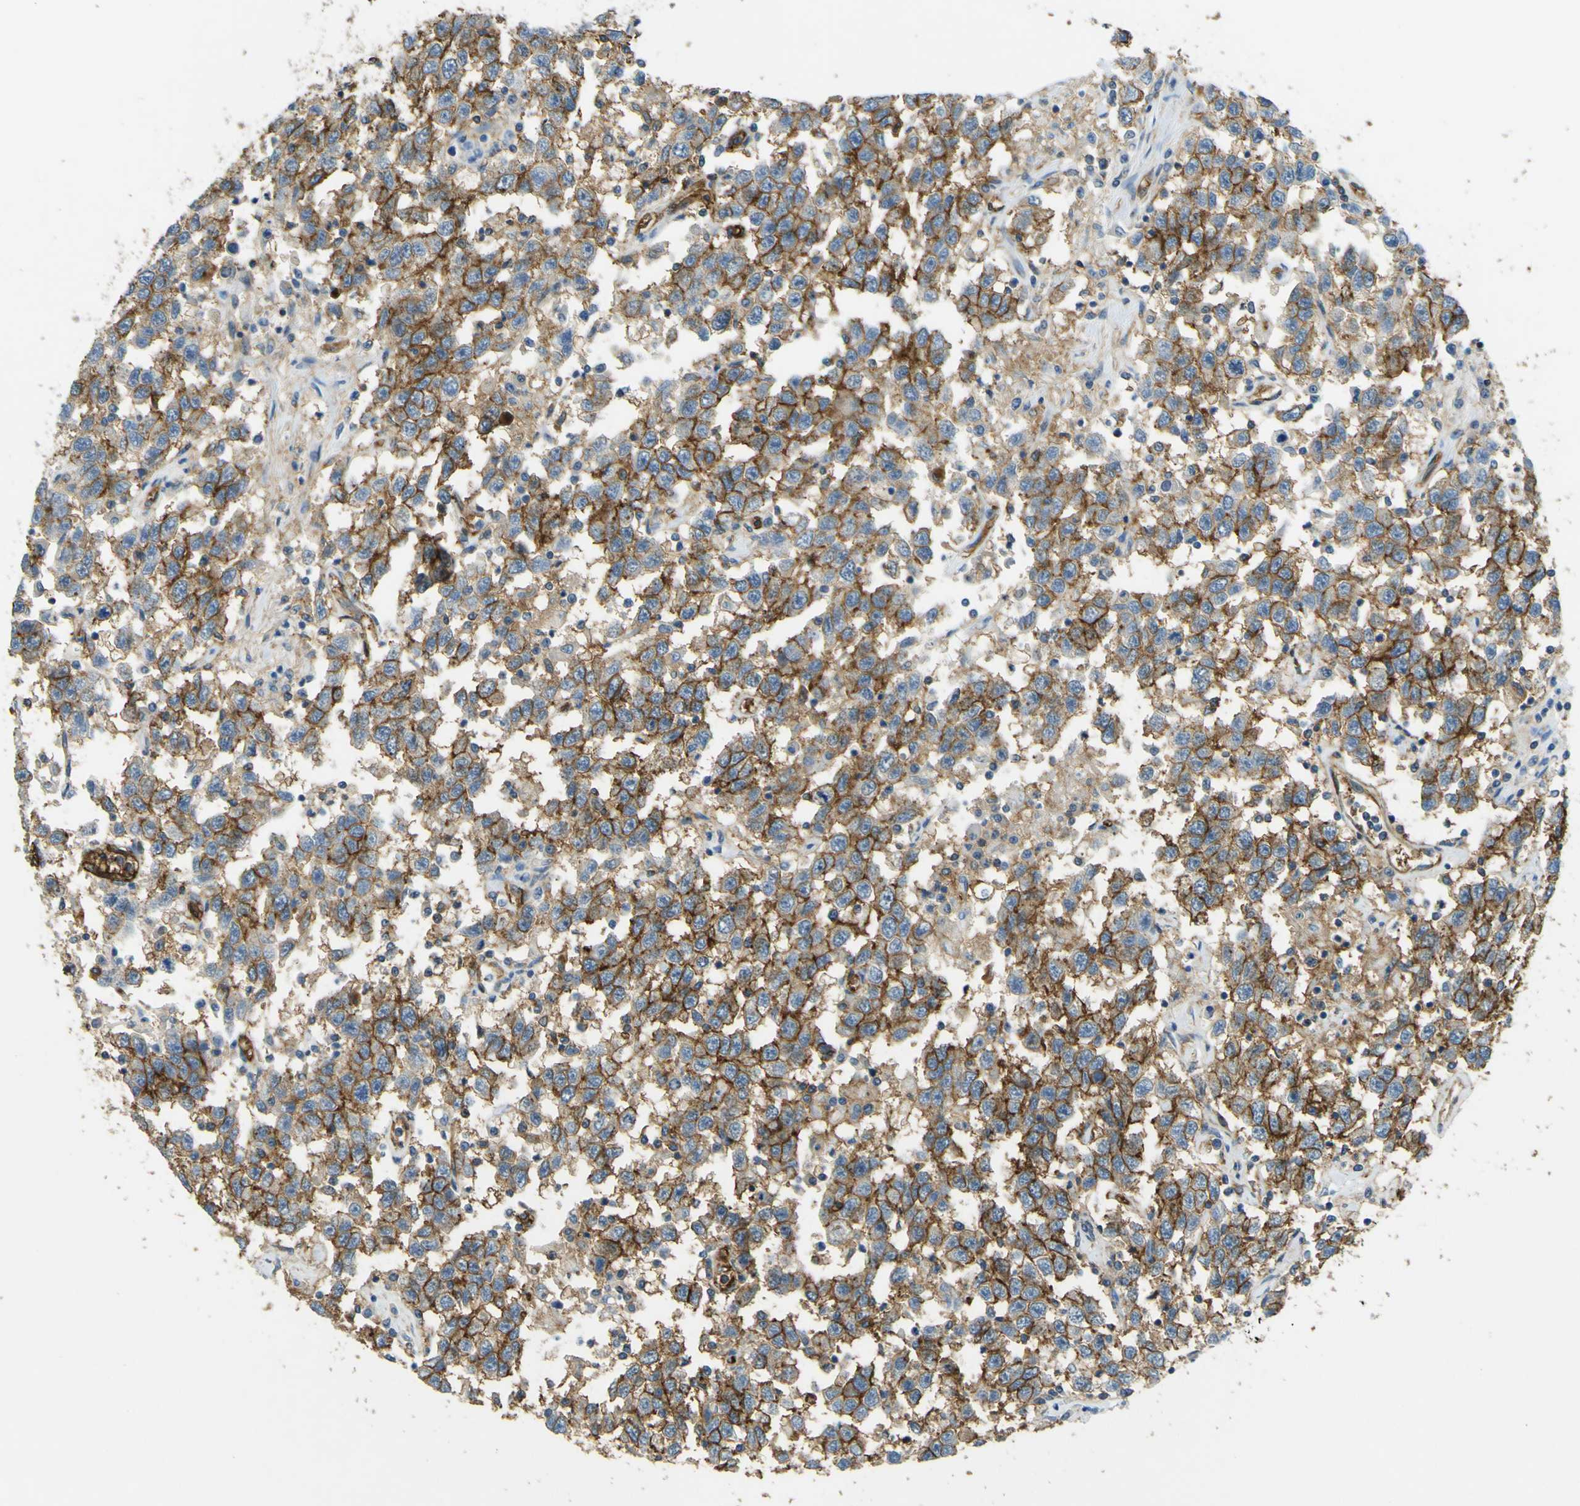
{"staining": {"intensity": "strong", "quantity": ">75%", "location": "cytoplasmic/membranous"}, "tissue": "testis cancer", "cell_type": "Tumor cells", "image_type": "cancer", "snomed": [{"axis": "morphology", "description": "Seminoma, NOS"}, {"axis": "topography", "description": "Testis"}], "caption": "IHC staining of testis seminoma, which demonstrates high levels of strong cytoplasmic/membranous expression in about >75% of tumor cells indicating strong cytoplasmic/membranous protein staining. The staining was performed using DAB (brown) for protein detection and nuclei were counterstained in hematoxylin (blue).", "gene": "PLXDC1", "patient": {"sex": "male", "age": 41}}